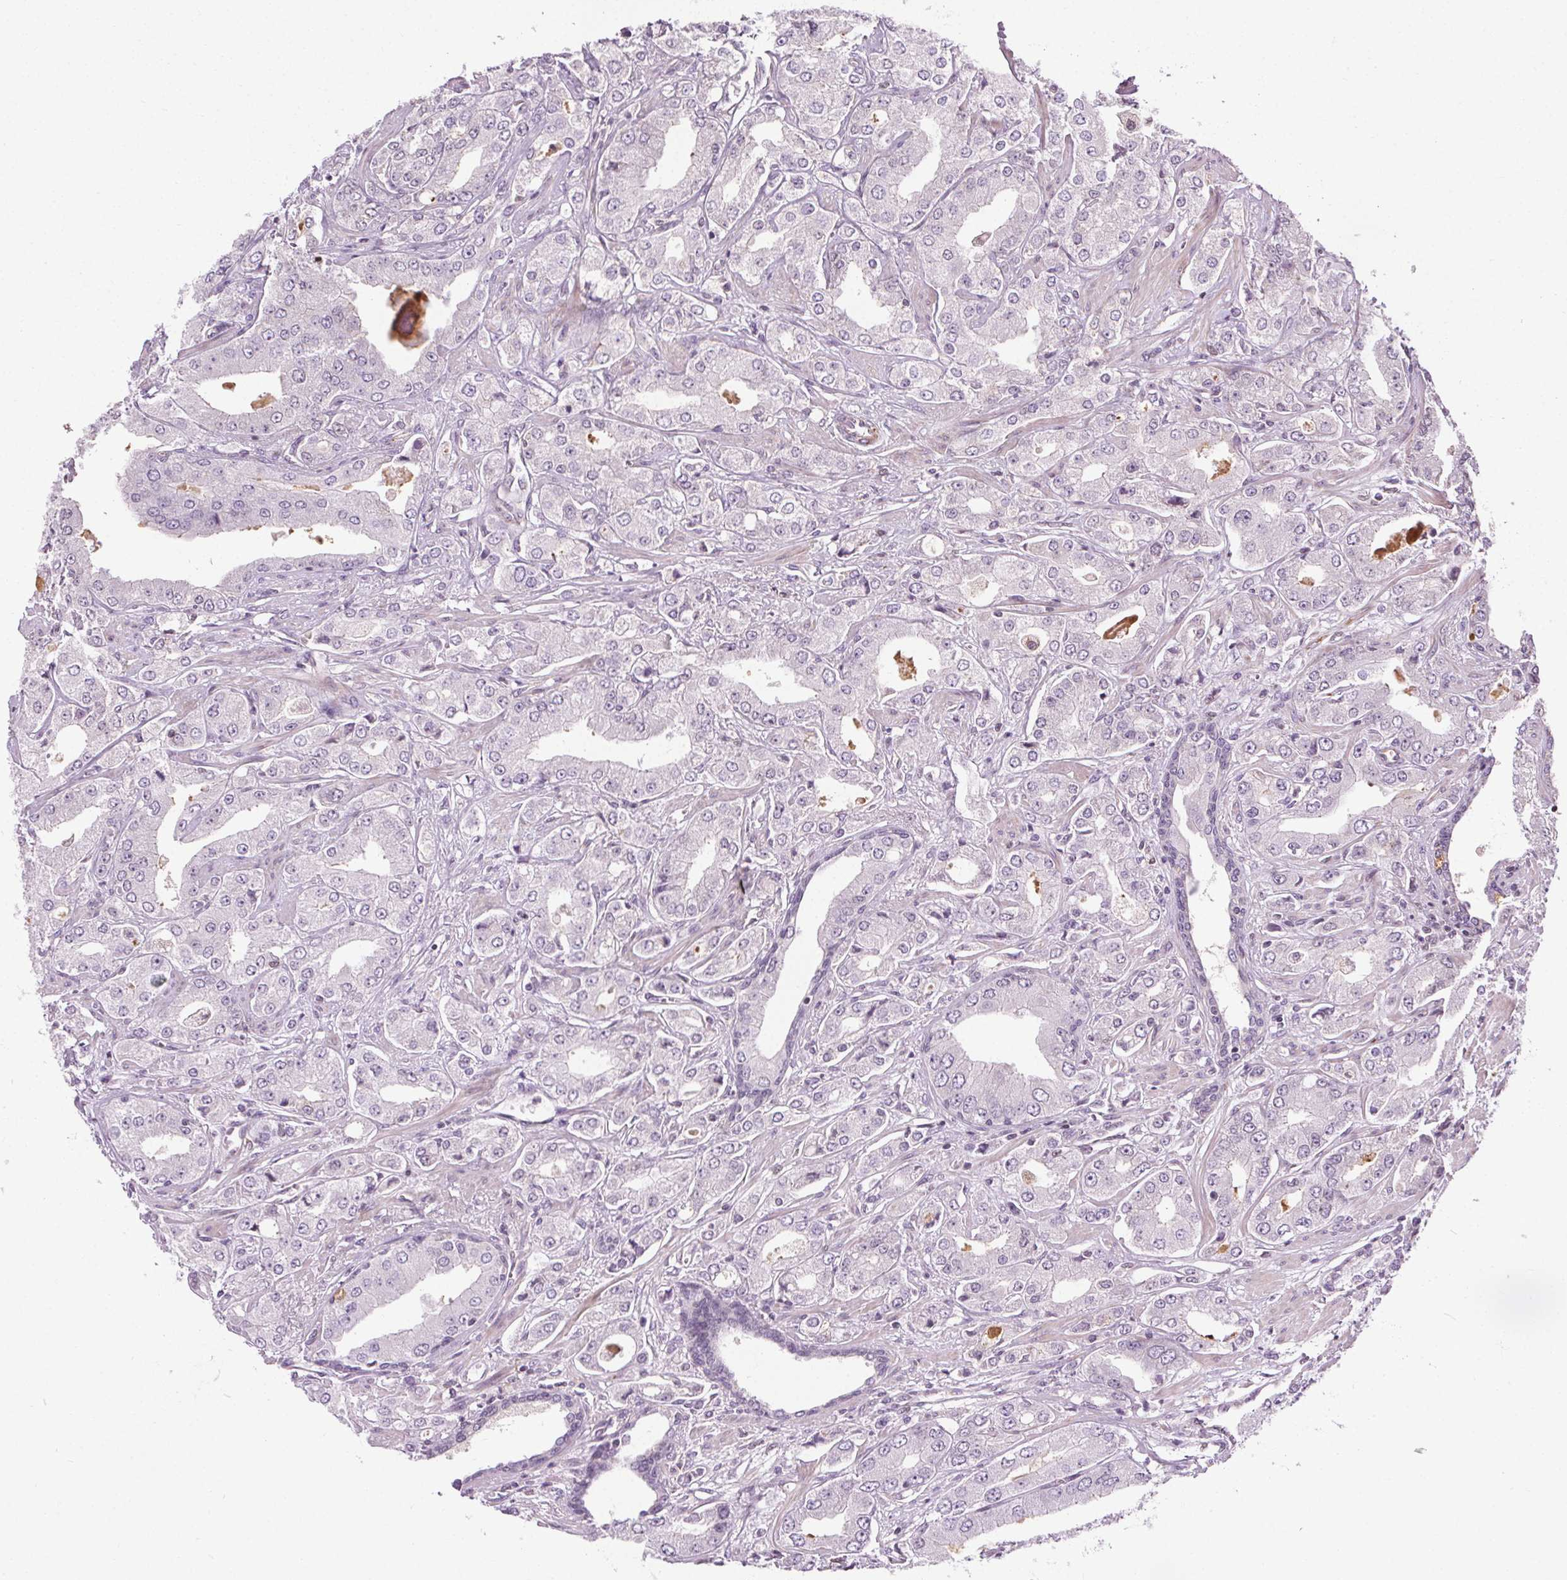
{"staining": {"intensity": "negative", "quantity": "none", "location": "none"}, "tissue": "prostate cancer", "cell_type": "Tumor cells", "image_type": "cancer", "snomed": [{"axis": "morphology", "description": "Adenocarcinoma, Low grade"}, {"axis": "topography", "description": "Prostate"}], "caption": "Micrograph shows no protein expression in tumor cells of low-grade adenocarcinoma (prostate) tissue. The staining was performed using DAB (3,3'-diaminobenzidine) to visualize the protein expression in brown, while the nuclei were stained in blue with hematoxylin (Magnification: 20x).", "gene": "LFNG", "patient": {"sex": "male", "age": 60}}